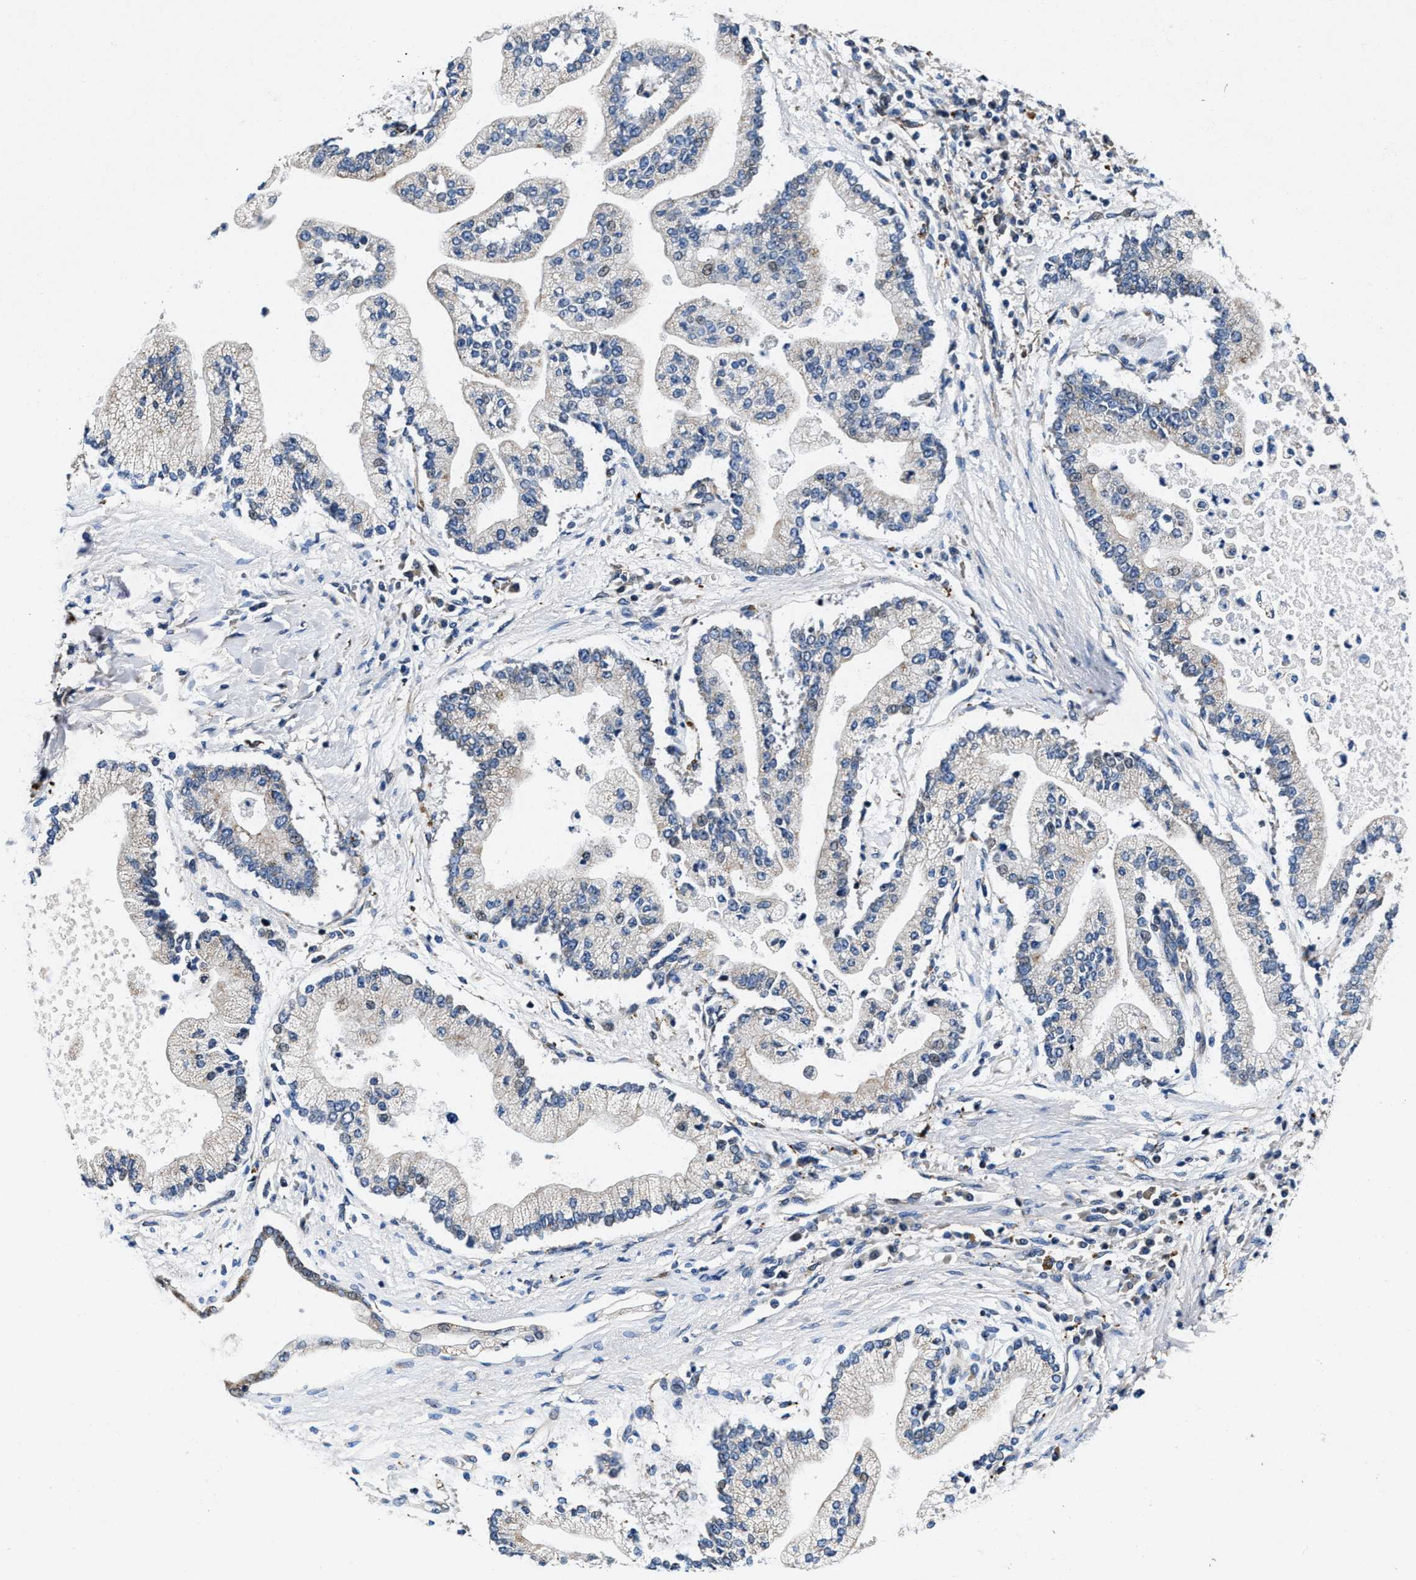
{"staining": {"intensity": "weak", "quantity": "<25%", "location": "cytoplasmic/membranous"}, "tissue": "liver cancer", "cell_type": "Tumor cells", "image_type": "cancer", "snomed": [{"axis": "morphology", "description": "Cholangiocarcinoma"}, {"axis": "topography", "description": "Liver"}], "caption": "High magnification brightfield microscopy of liver cancer stained with DAB (3,3'-diaminobenzidine) (brown) and counterstained with hematoxylin (blue): tumor cells show no significant staining.", "gene": "C2orf66", "patient": {"sex": "male", "age": 50}}